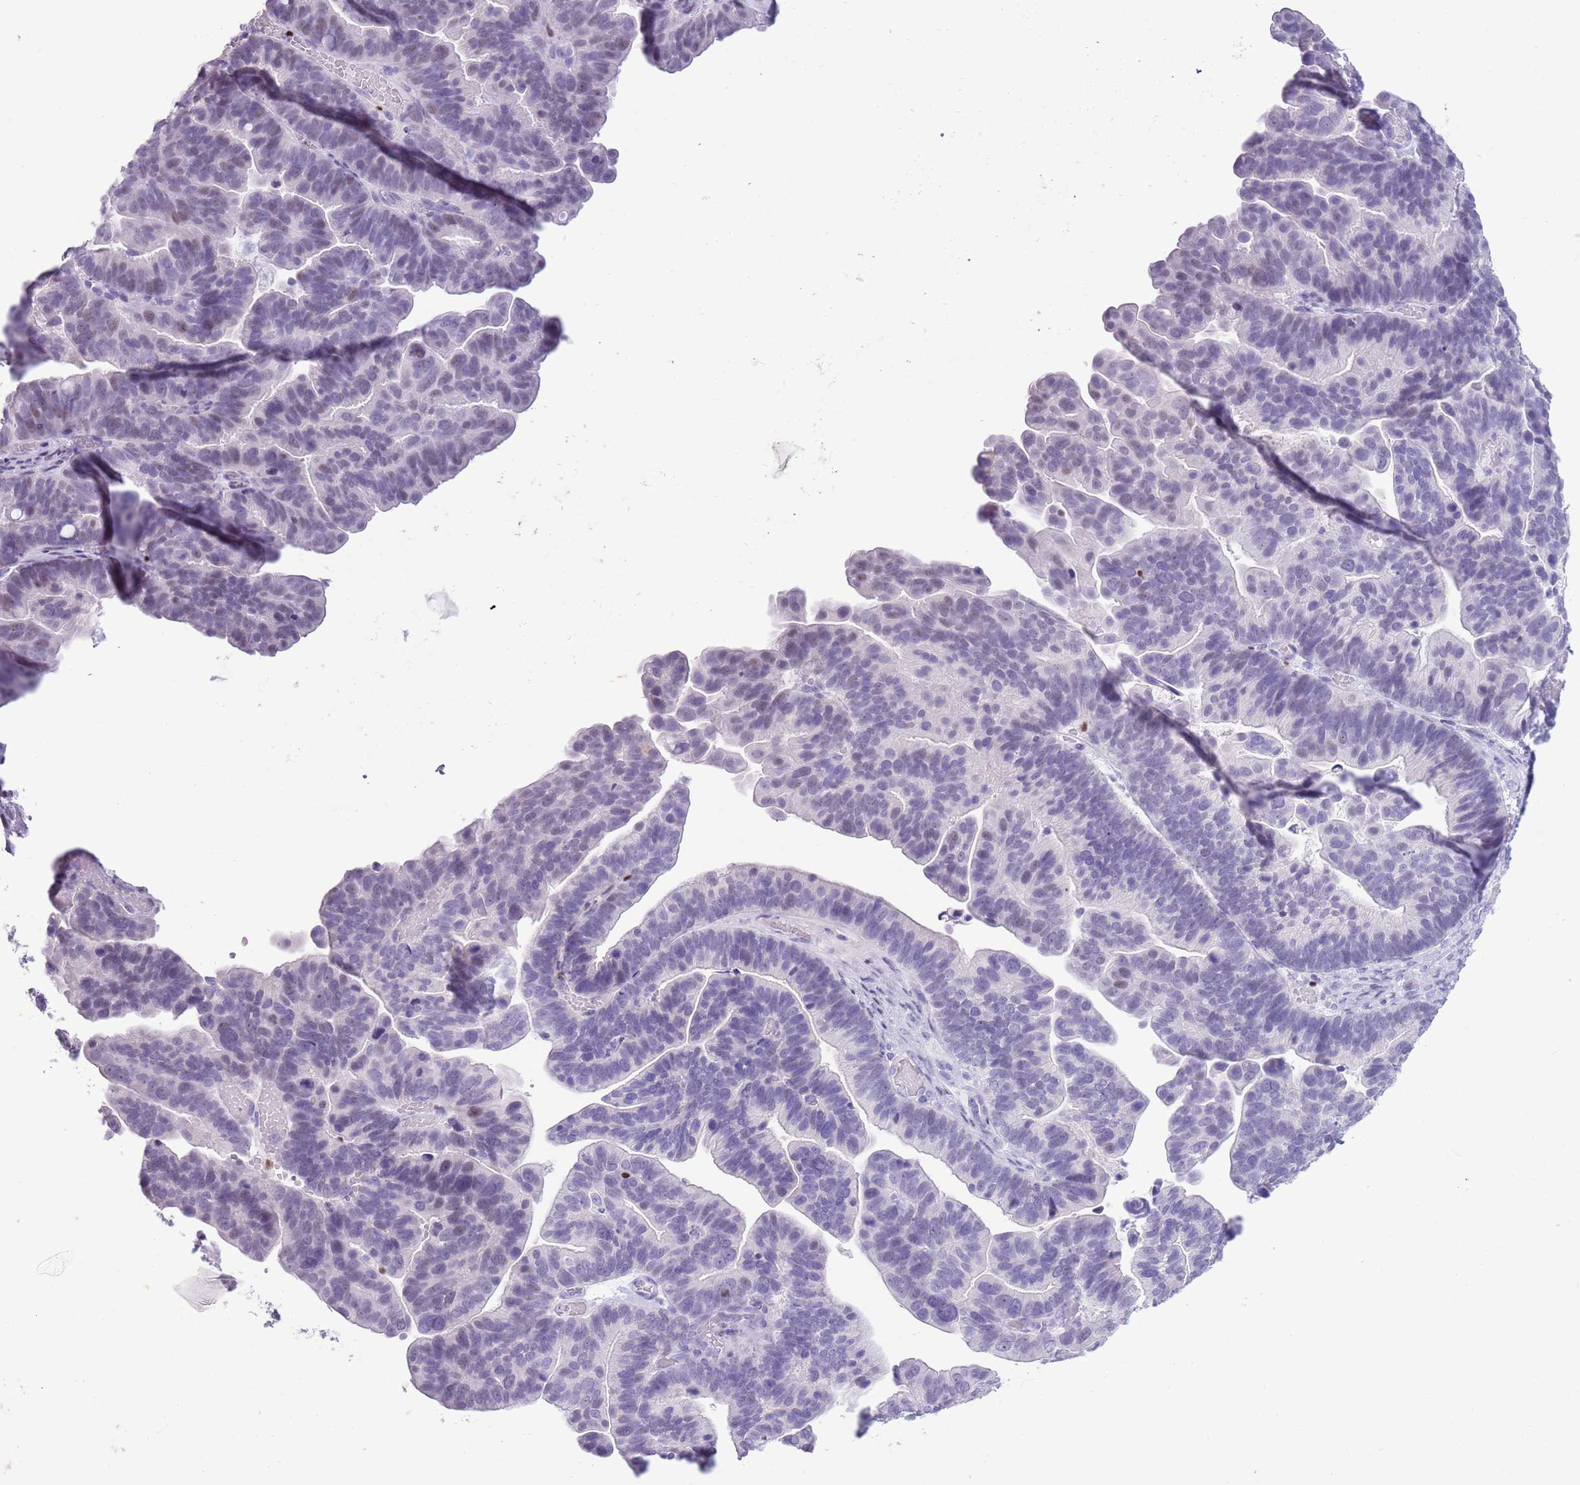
{"staining": {"intensity": "negative", "quantity": "none", "location": "none"}, "tissue": "ovarian cancer", "cell_type": "Tumor cells", "image_type": "cancer", "snomed": [{"axis": "morphology", "description": "Cystadenocarcinoma, serous, NOS"}, {"axis": "topography", "description": "Ovary"}], "caption": "The photomicrograph displays no staining of tumor cells in ovarian cancer (serous cystadenocarcinoma).", "gene": "BCL11B", "patient": {"sex": "female", "age": 56}}